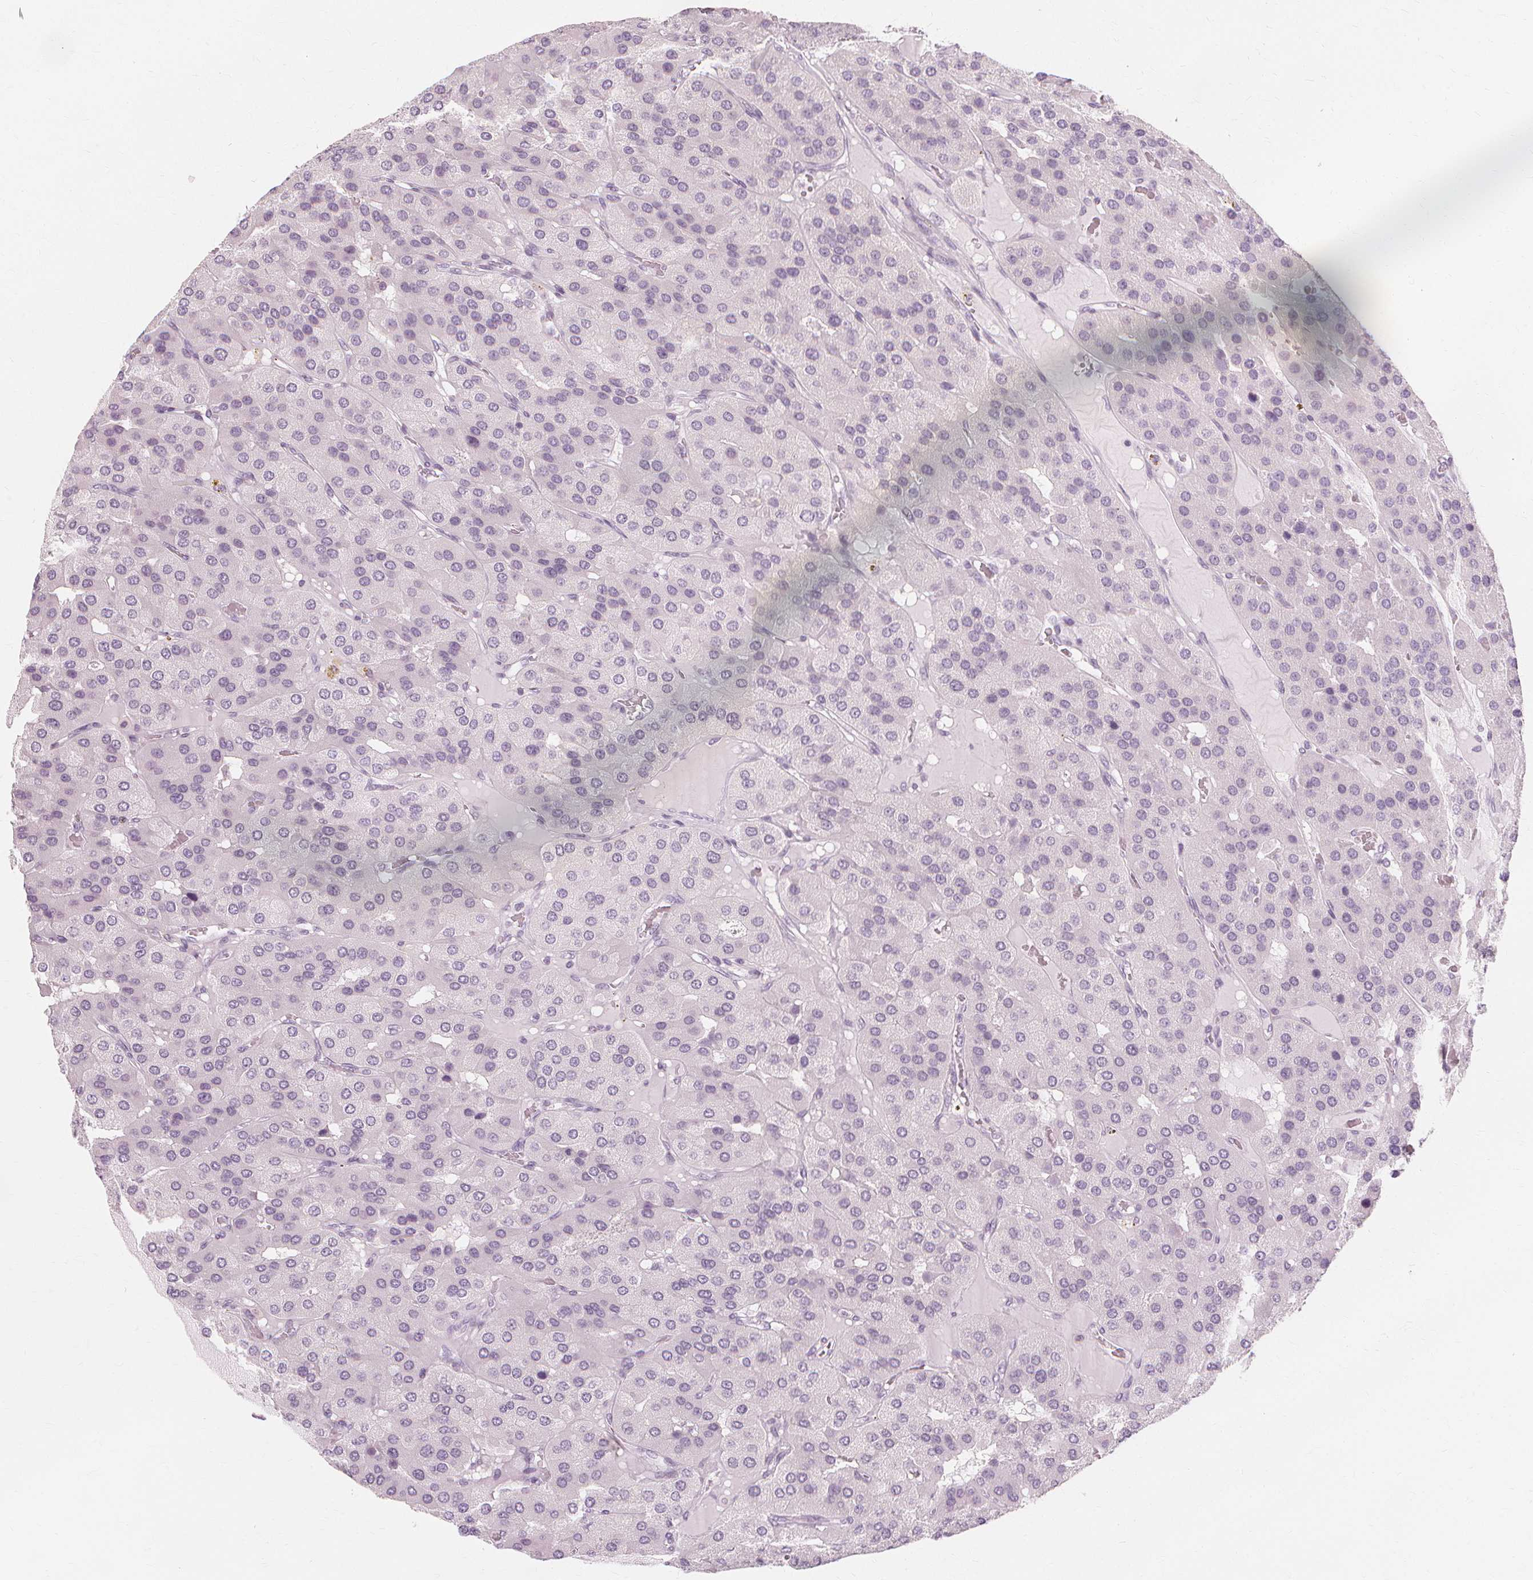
{"staining": {"intensity": "negative", "quantity": "none", "location": "none"}, "tissue": "parathyroid gland", "cell_type": "Glandular cells", "image_type": "normal", "snomed": [{"axis": "morphology", "description": "Normal tissue, NOS"}, {"axis": "morphology", "description": "Adenoma, NOS"}, {"axis": "topography", "description": "Parathyroid gland"}], "caption": "Glandular cells are negative for brown protein staining in benign parathyroid gland. (Brightfield microscopy of DAB (3,3'-diaminobenzidine) immunohistochemistry at high magnification).", "gene": "MUC12", "patient": {"sex": "female", "age": 86}}